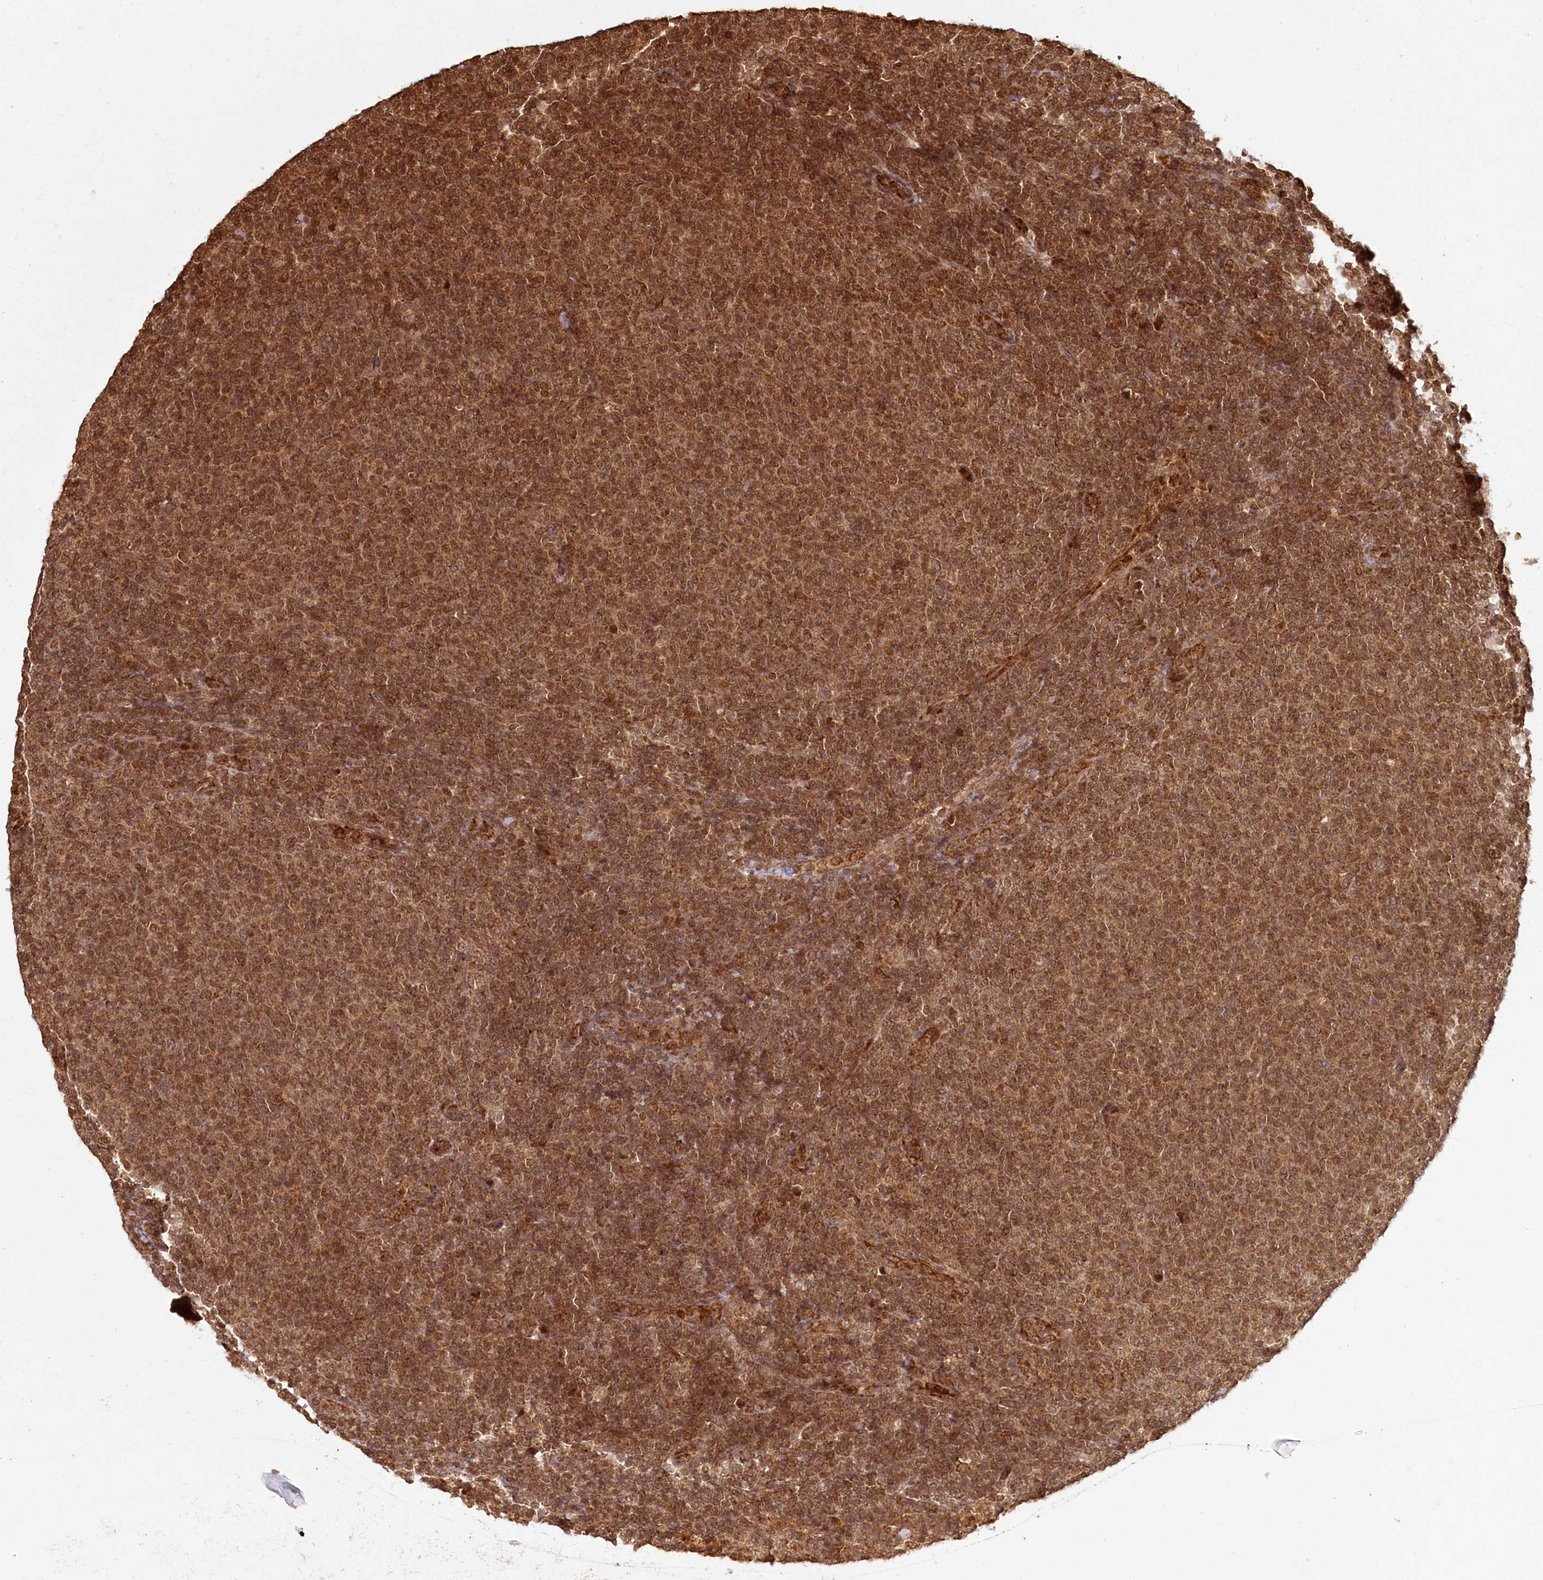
{"staining": {"intensity": "strong", "quantity": ">75%", "location": "cytoplasmic/membranous,nuclear"}, "tissue": "lymphoma", "cell_type": "Tumor cells", "image_type": "cancer", "snomed": [{"axis": "morphology", "description": "Malignant lymphoma, non-Hodgkin's type, Low grade"}, {"axis": "topography", "description": "Lymph node"}], "caption": "Human malignant lymphoma, non-Hodgkin's type (low-grade) stained with a protein marker exhibits strong staining in tumor cells.", "gene": "MICU1", "patient": {"sex": "male", "age": 66}}